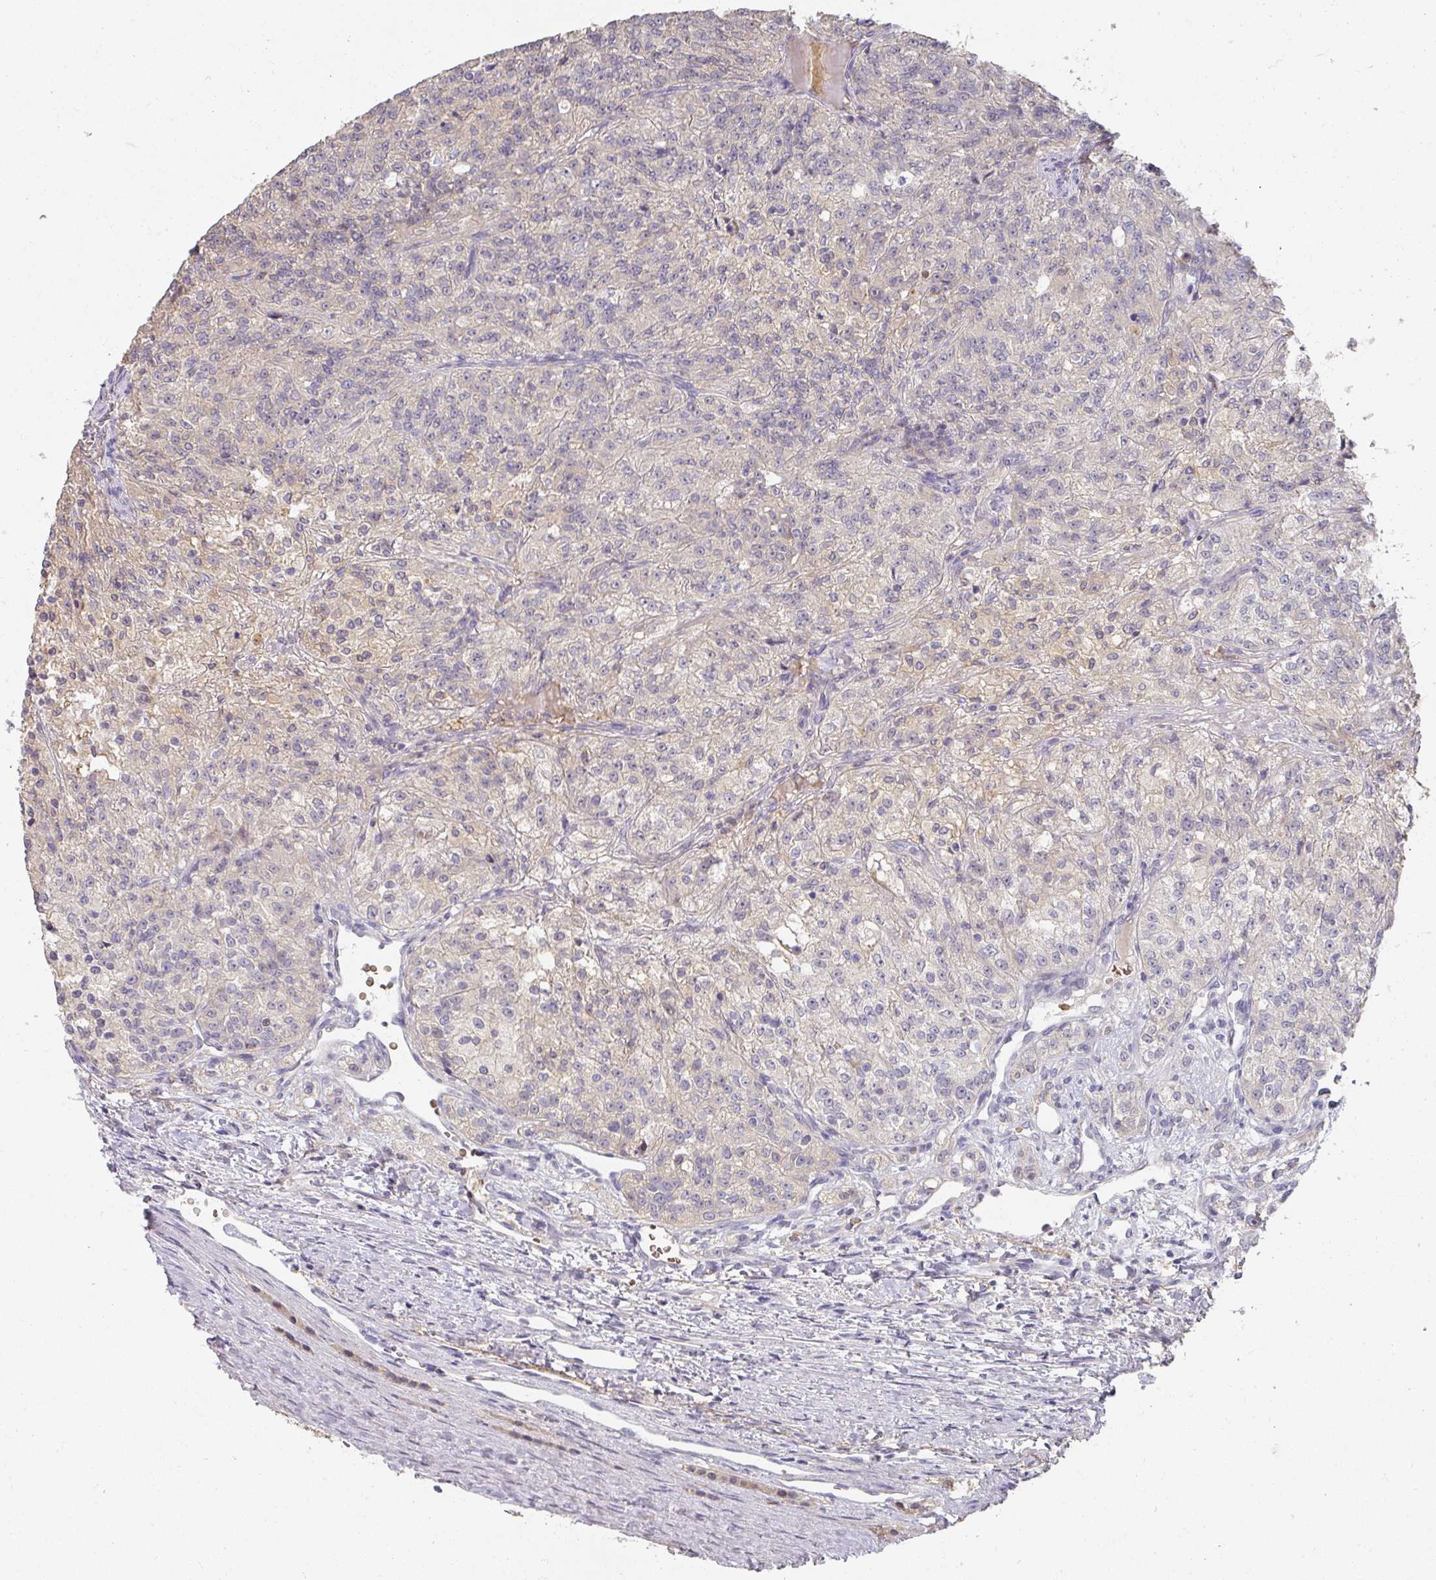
{"staining": {"intensity": "weak", "quantity": "<25%", "location": "cytoplasmic/membranous"}, "tissue": "renal cancer", "cell_type": "Tumor cells", "image_type": "cancer", "snomed": [{"axis": "morphology", "description": "Adenocarcinoma, NOS"}, {"axis": "topography", "description": "Kidney"}], "caption": "Image shows no significant protein positivity in tumor cells of adenocarcinoma (renal).", "gene": "FOXN4", "patient": {"sex": "female", "age": 63}}